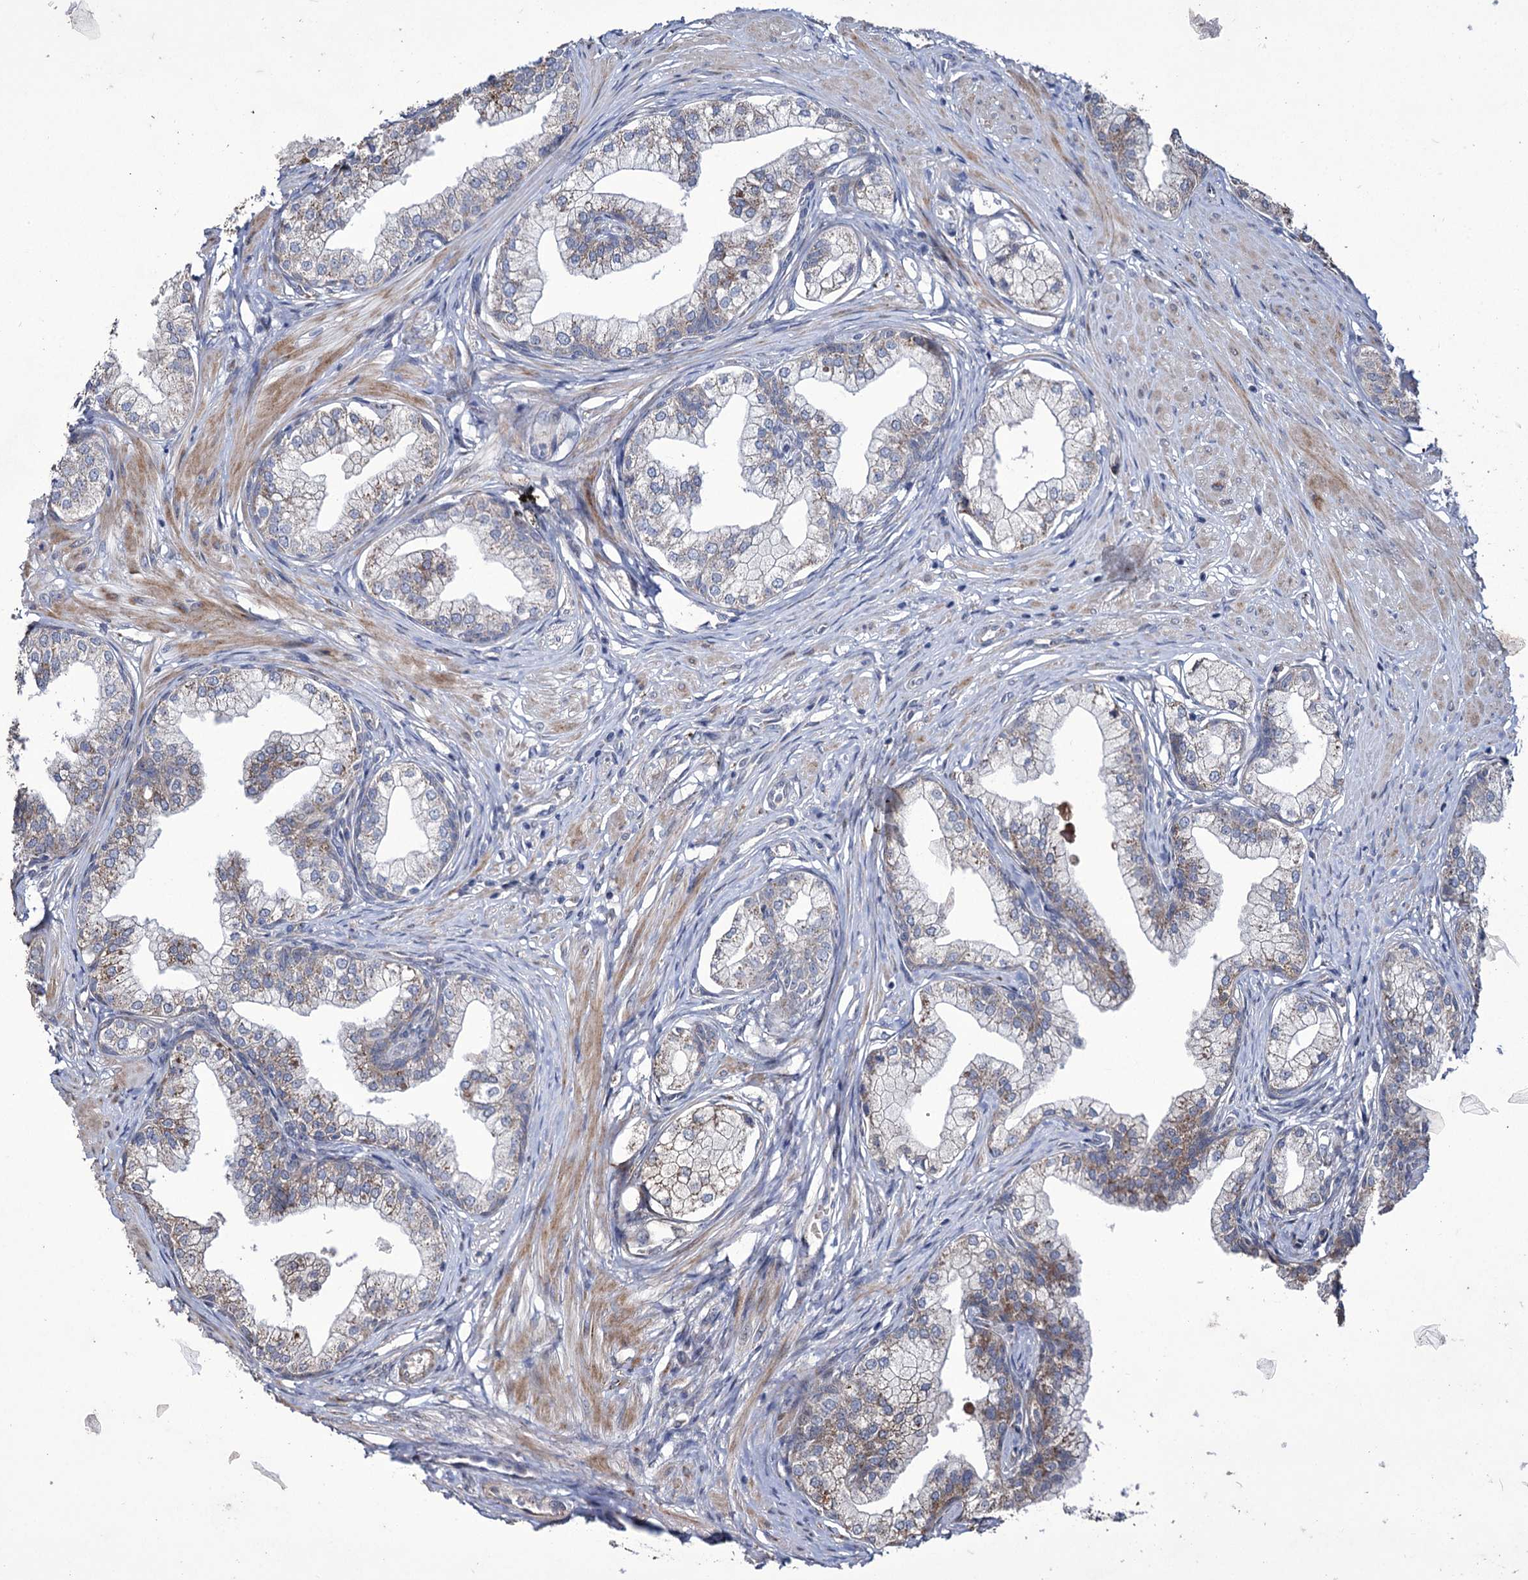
{"staining": {"intensity": "moderate", "quantity": "<25%", "location": "cytoplasmic/membranous"}, "tissue": "prostate", "cell_type": "Glandular cells", "image_type": "normal", "snomed": [{"axis": "morphology", "description": "Normal tissue, NOS"}, {"axis": "topography", "description": "Prostate"}], "caption": "Protein staining demonstrates moderate cytoplasmic/membranous expression in approximately <25% of glandular cells in benign prostate.", "gene": "TUBGCP5", "patient": {"sex": "male", "age": 60}}